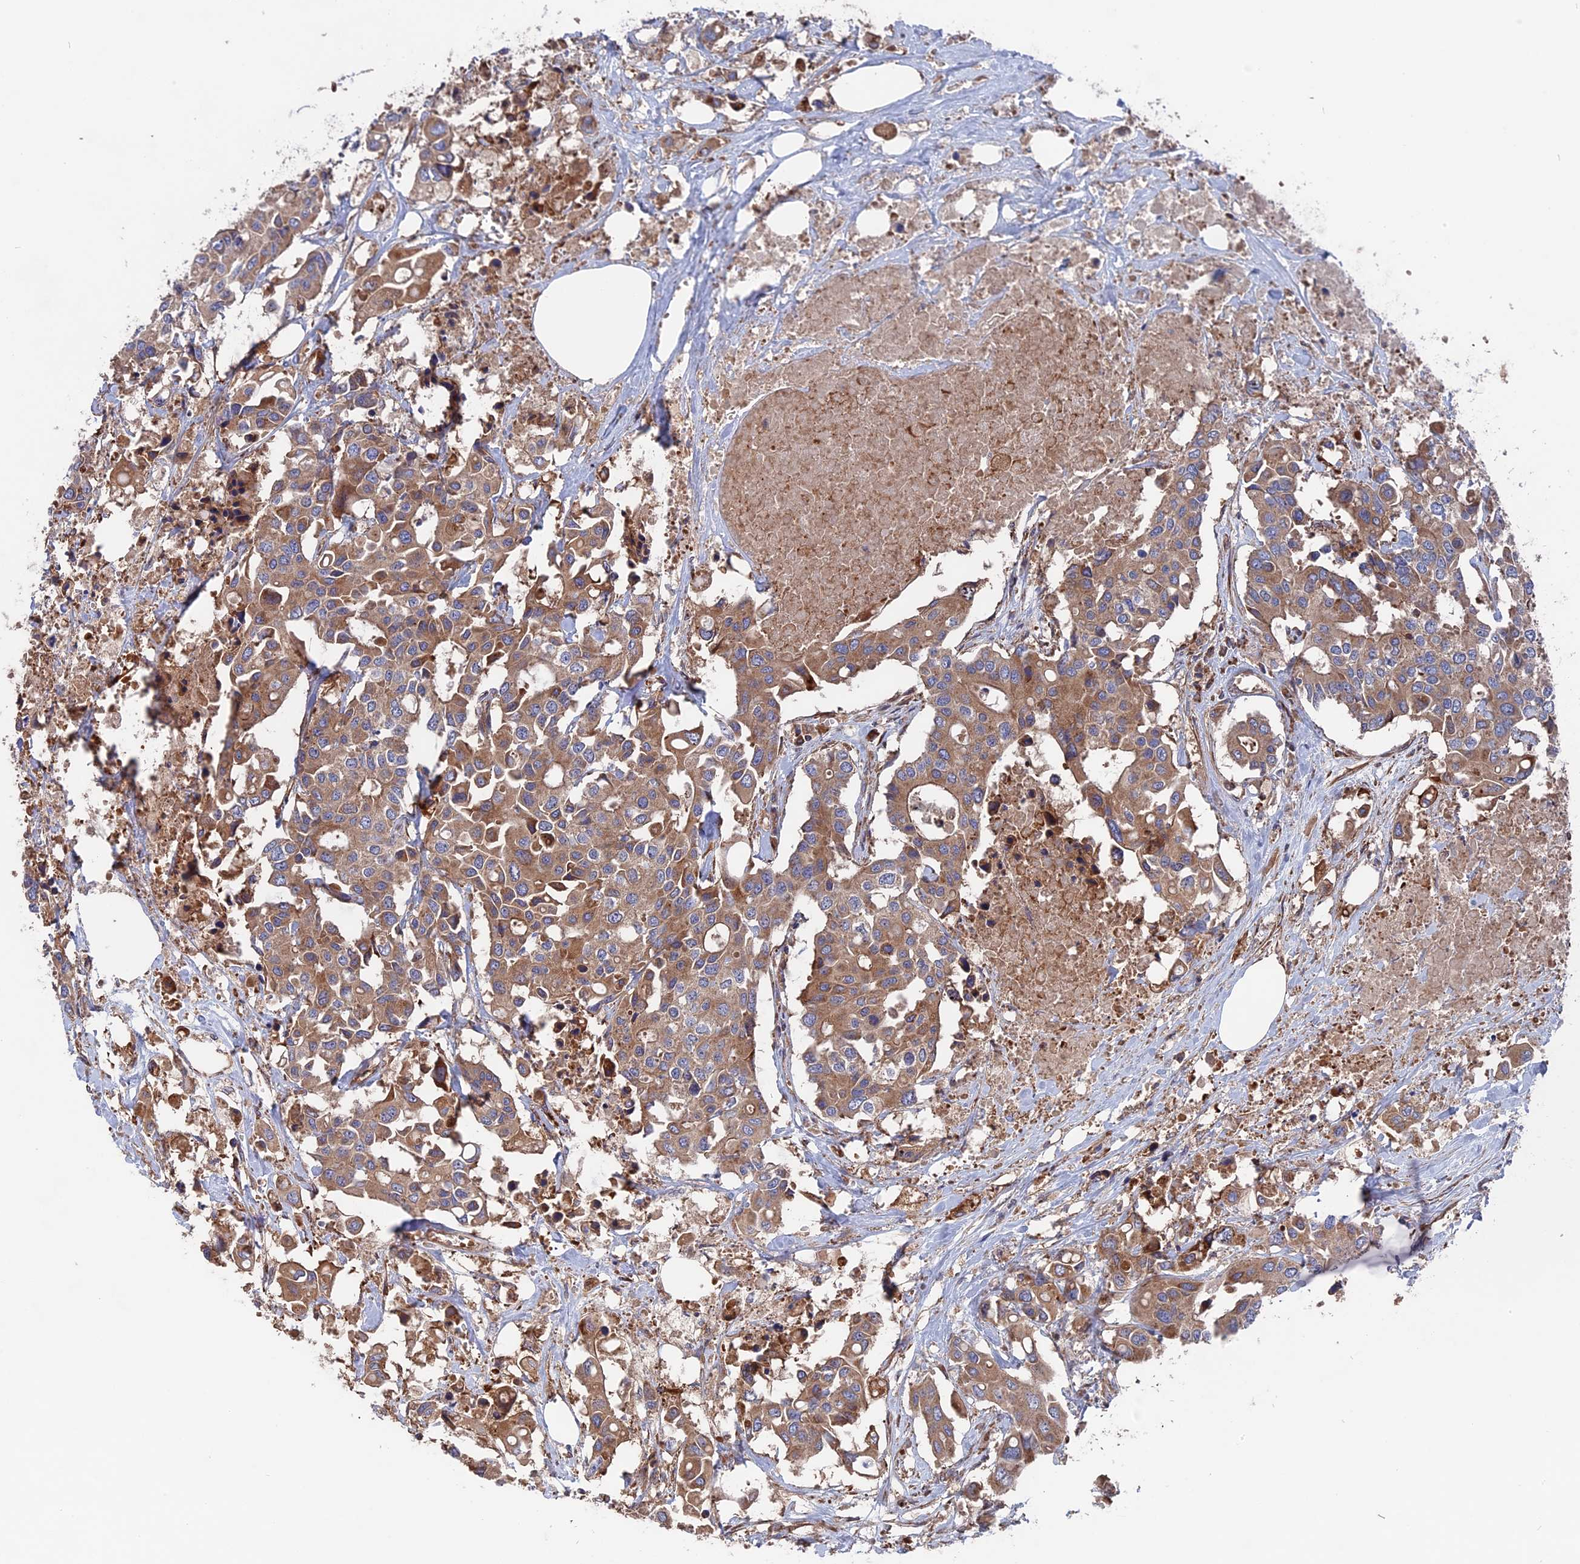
{"staining": {"intensity": "moderate", "quantity": ">75%", "location": "cytoplasmic/membranous"}, "tissue": "colorectal cancer", "cell_type": "Tumor cells", "image_type": "cancer", "snomed": [{"axis": "morphology", "description": "Adenocarcinoma, NOS"}, {"axis": "topography", "description": "Colon"}], "caption": "A medium amount of moderate cytoplasmic/membranous expression is identified in about >75% of tumor cells in colorectal cancer tissue.", "gene": "TELO2", "patient": {"sex": "male", "age": 77}}